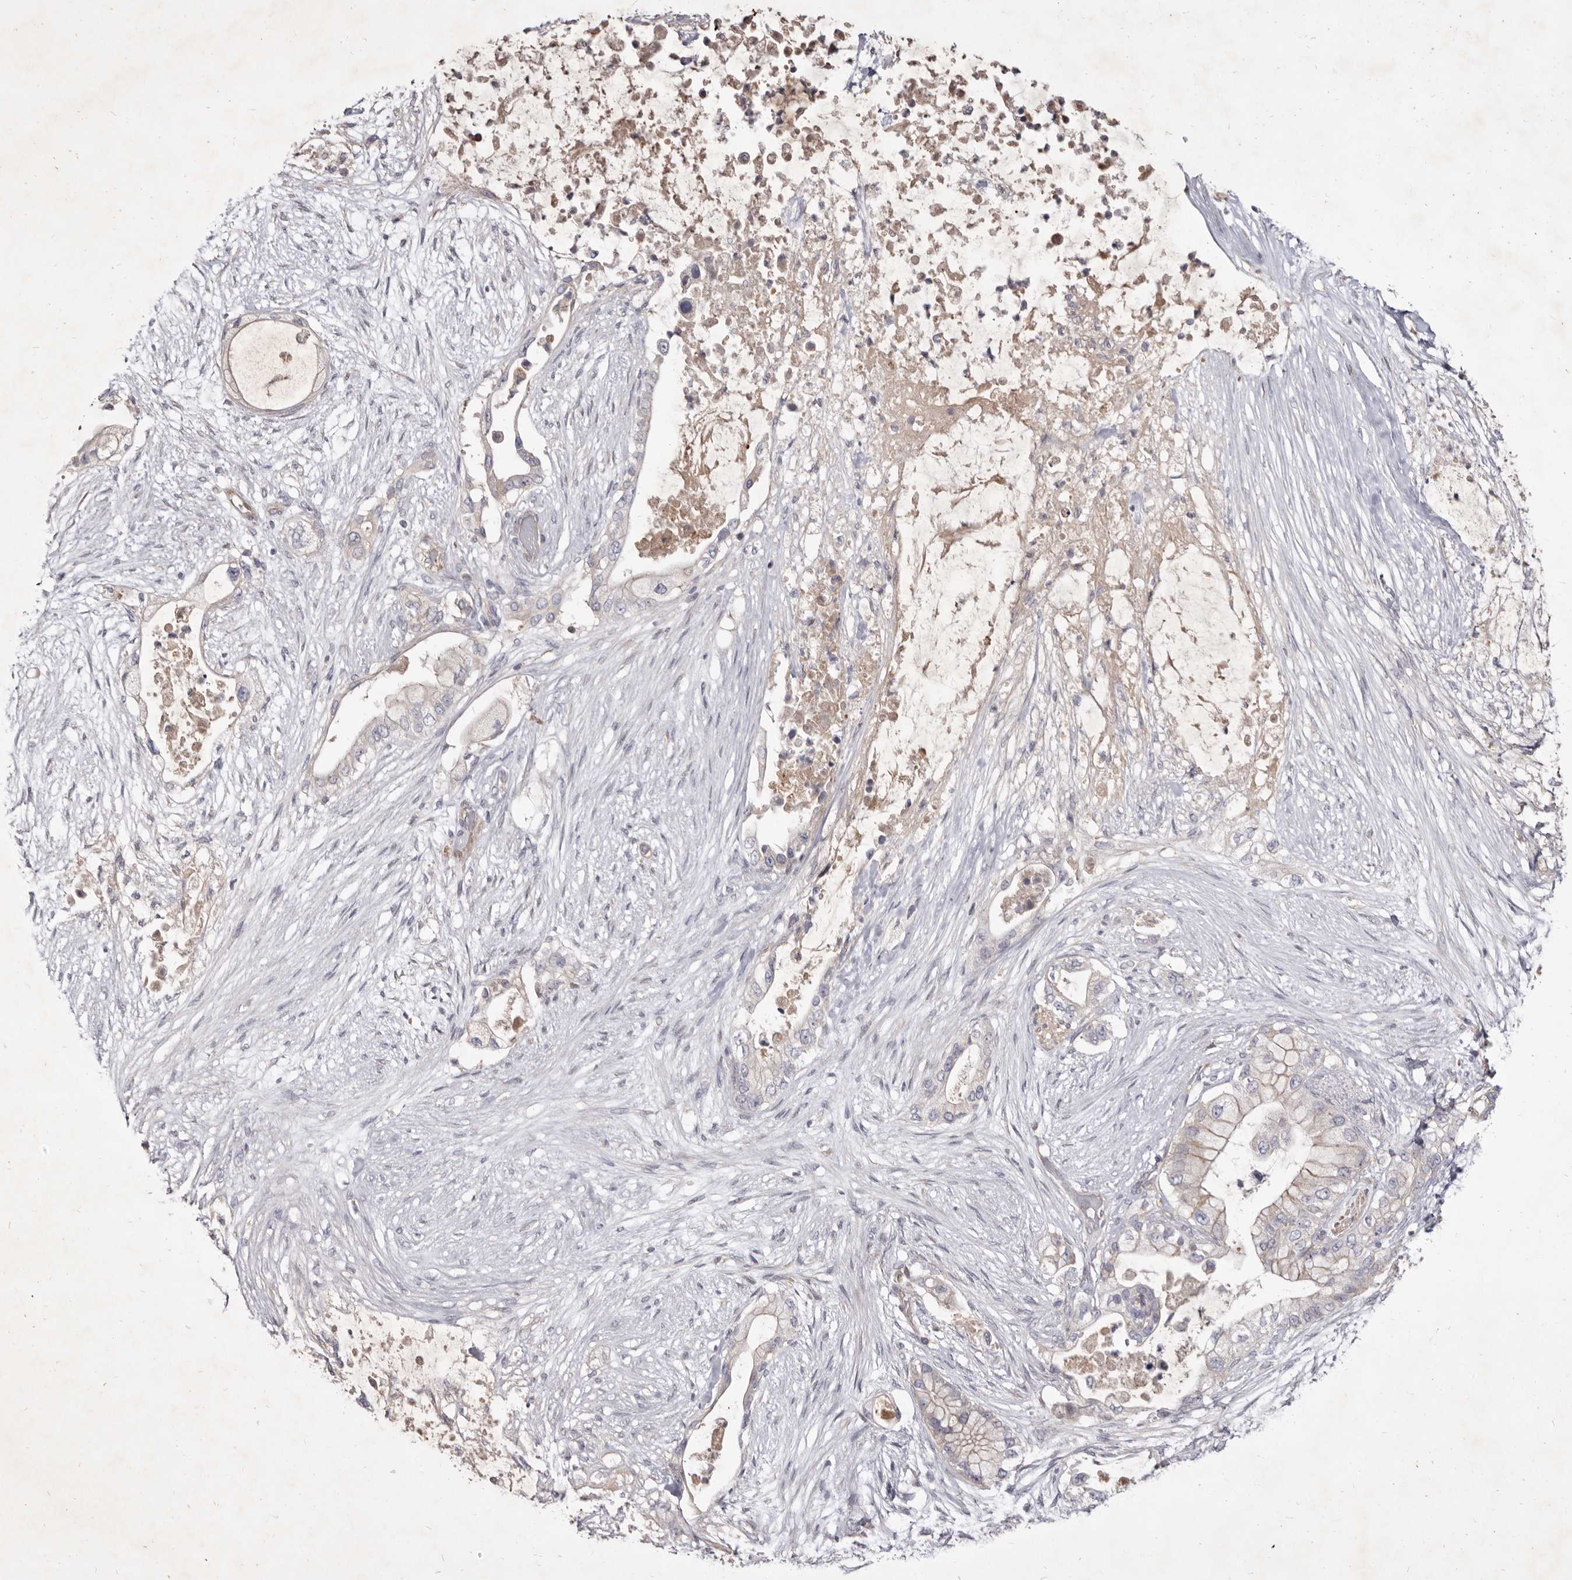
{"staining": {"intensity": "weak", "quantity": "<25%", "location": "cytoplasmic/membranous"}, "tissue": "pancreatic cancer", "cell_type": "Tumor cells", "image_type": "cancer", "snomed": [{"axis": "morphology", "description": "Adenocarcinoma, NOS"}, {"axis": "topography", "description": "Pancreas"}], "caption": "Protein analysis of adenocarcinoma (pancreatic) exhibits no significant staining in tumor cells.", "gene": "FAS", "patient": {"sex": "male", "age": 53}}